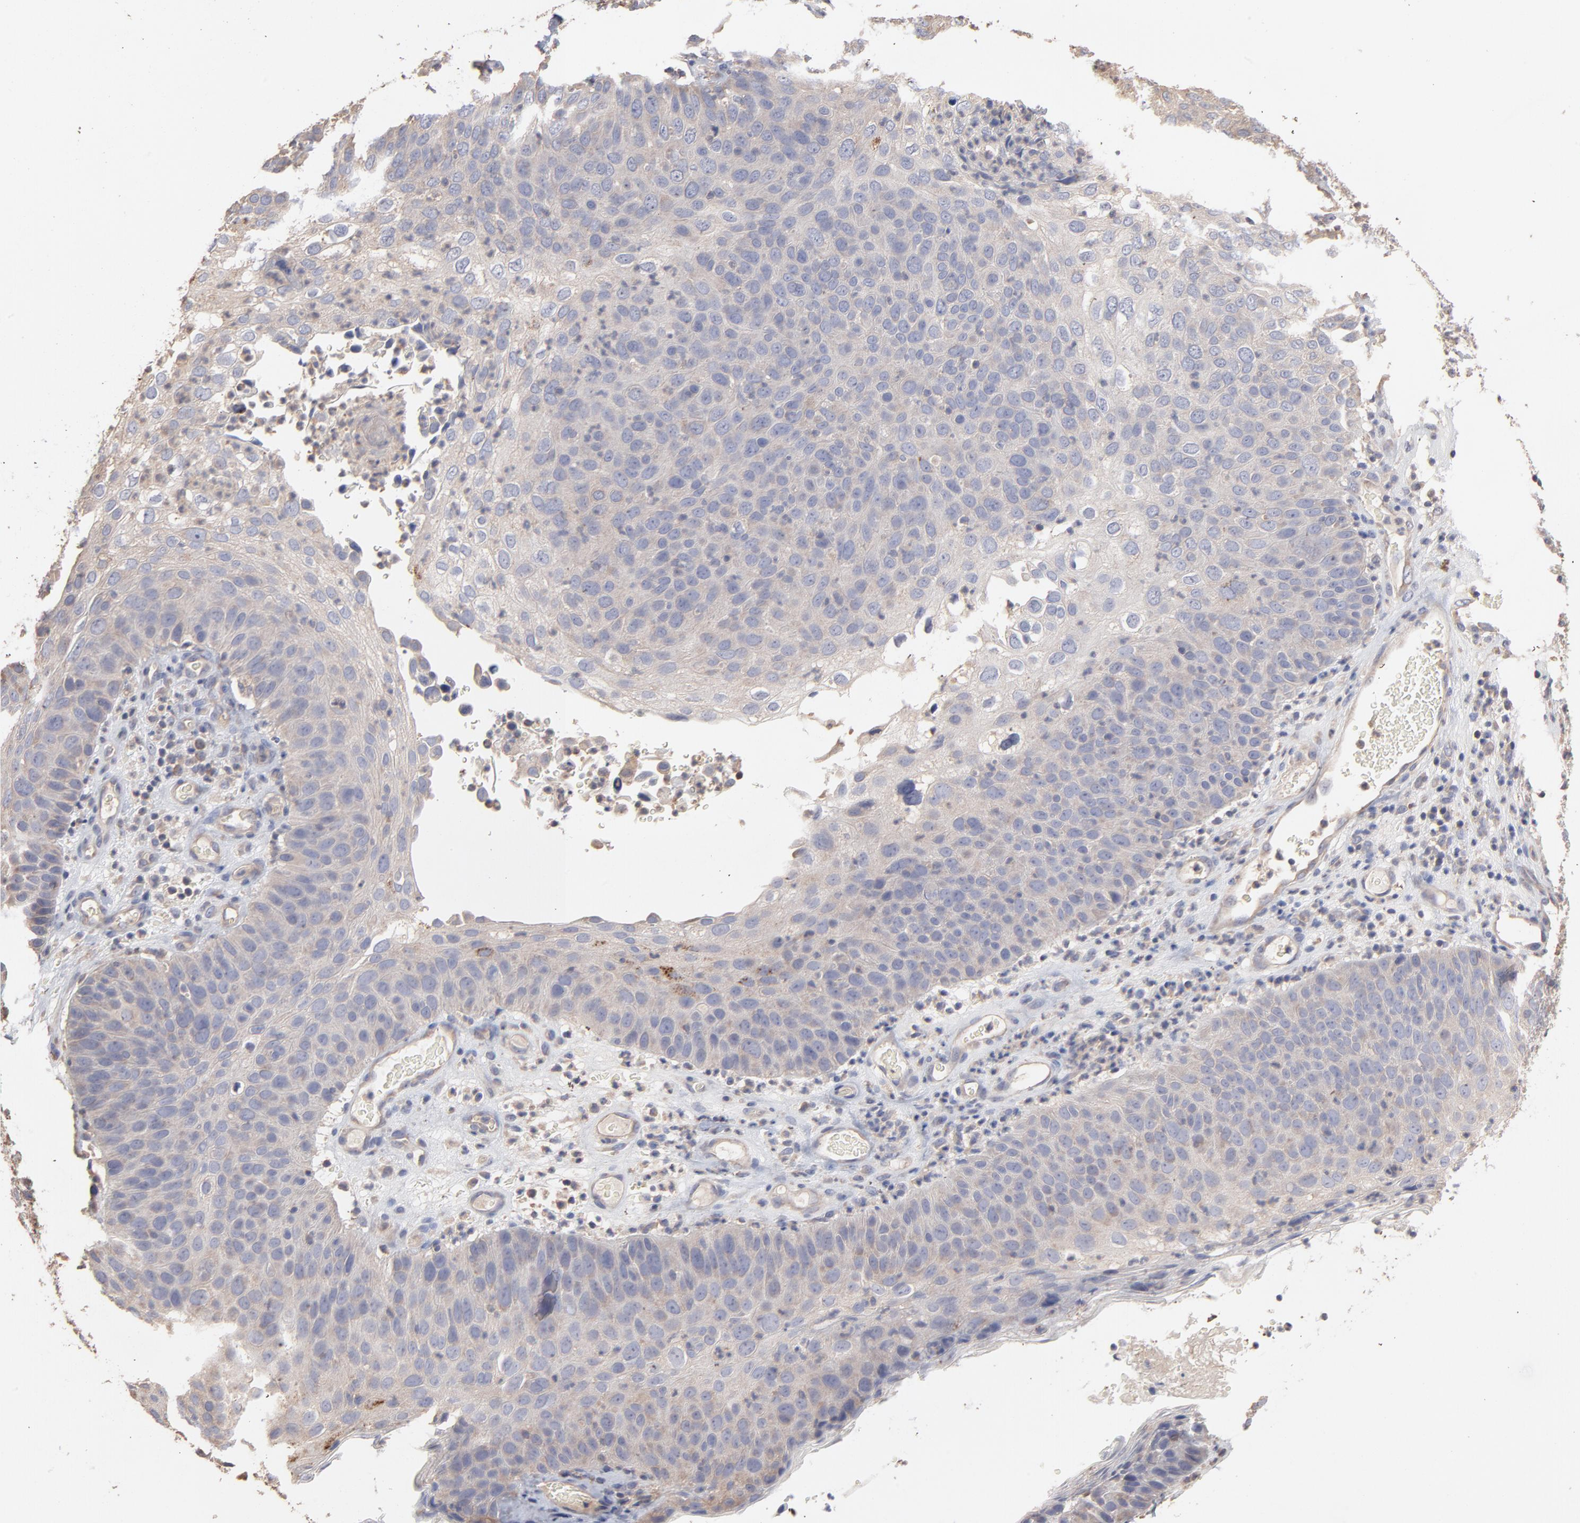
{"staining": {"intensity": "weak", "quantity": ">75%", "location": "cytoplasmic/membranous"}, "tissue": "skin cancer", "cell_type": "Tumor cells", "image_type": "cancer", "snomed": [{"axis": "morphology", "description": "Squamous cell carcinoma, NOS"}, {"axis": "topography", "description": "Skin"}], "caption": "DAB immunohistochemical staining of human skin cancer demonstrates weak cytoplasmic/membranous protein expression in about >75% of tumor cells.", "gene": "TANGO2", "patient": {"sex": "male", "age": 87}}